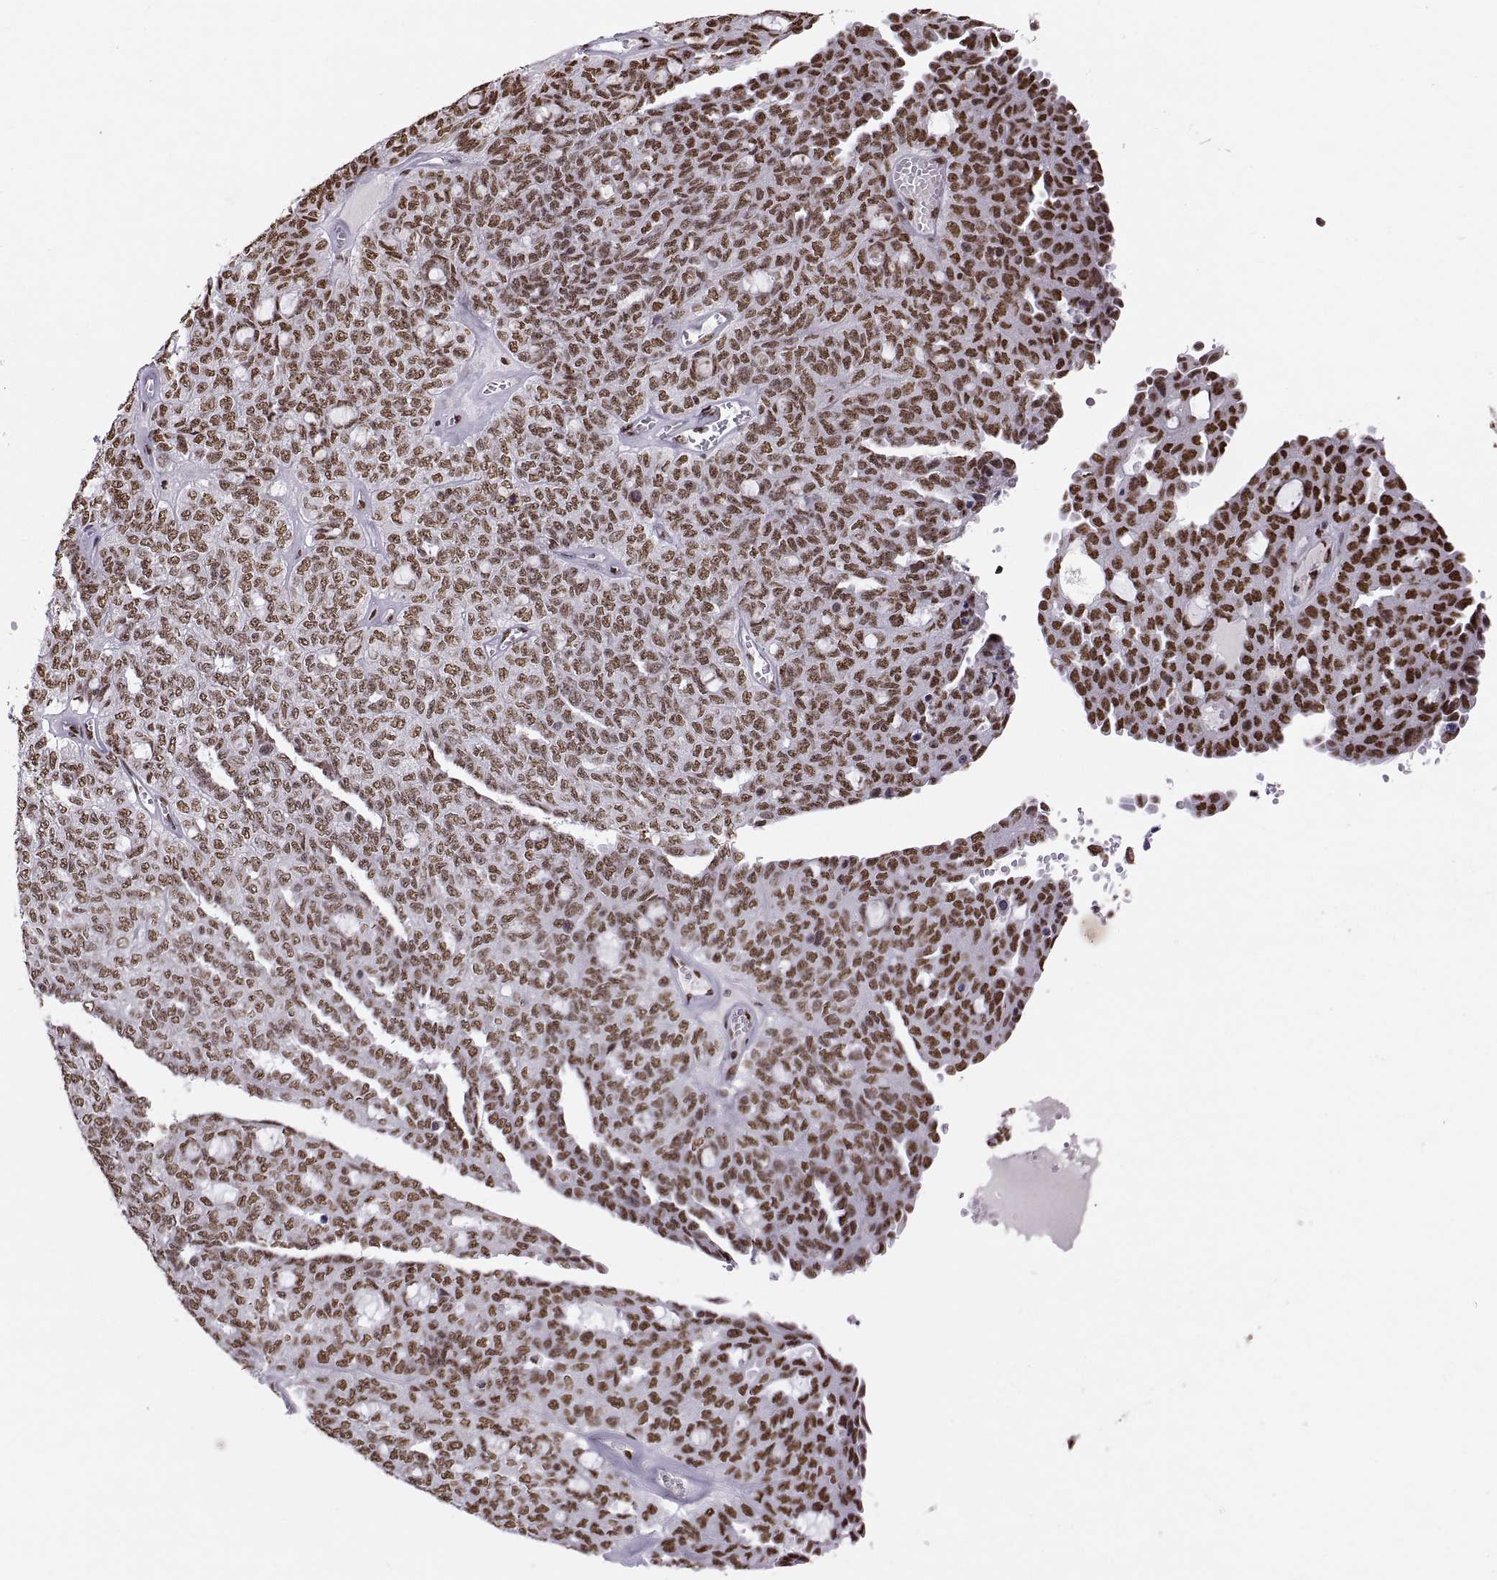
{"staining": {"intensity": "strong", "quantity": "25%-75%", "location": "nuclear"}, "tissue": "ovarian cancer", "cell_type": "Tumor cells", "image_type": "cancer", "snomed": [{"axis": "morphology", "description": "Cystadenocarcinoma, serous, NOS"}, {"axis": "topography", "description": "Ovary"}], "caption": "Strong nuclear protein staining is identified in approximately 25%-75% of tumor cells in serous cystadenocarcinoma (ovarian). The staining was performed using DAB, with brown indicating positive protein expression. Nuclei are stained blue with hematoxylin.", "gene": "SNAI1", "patient": {"sex": "female", "age": 71}}